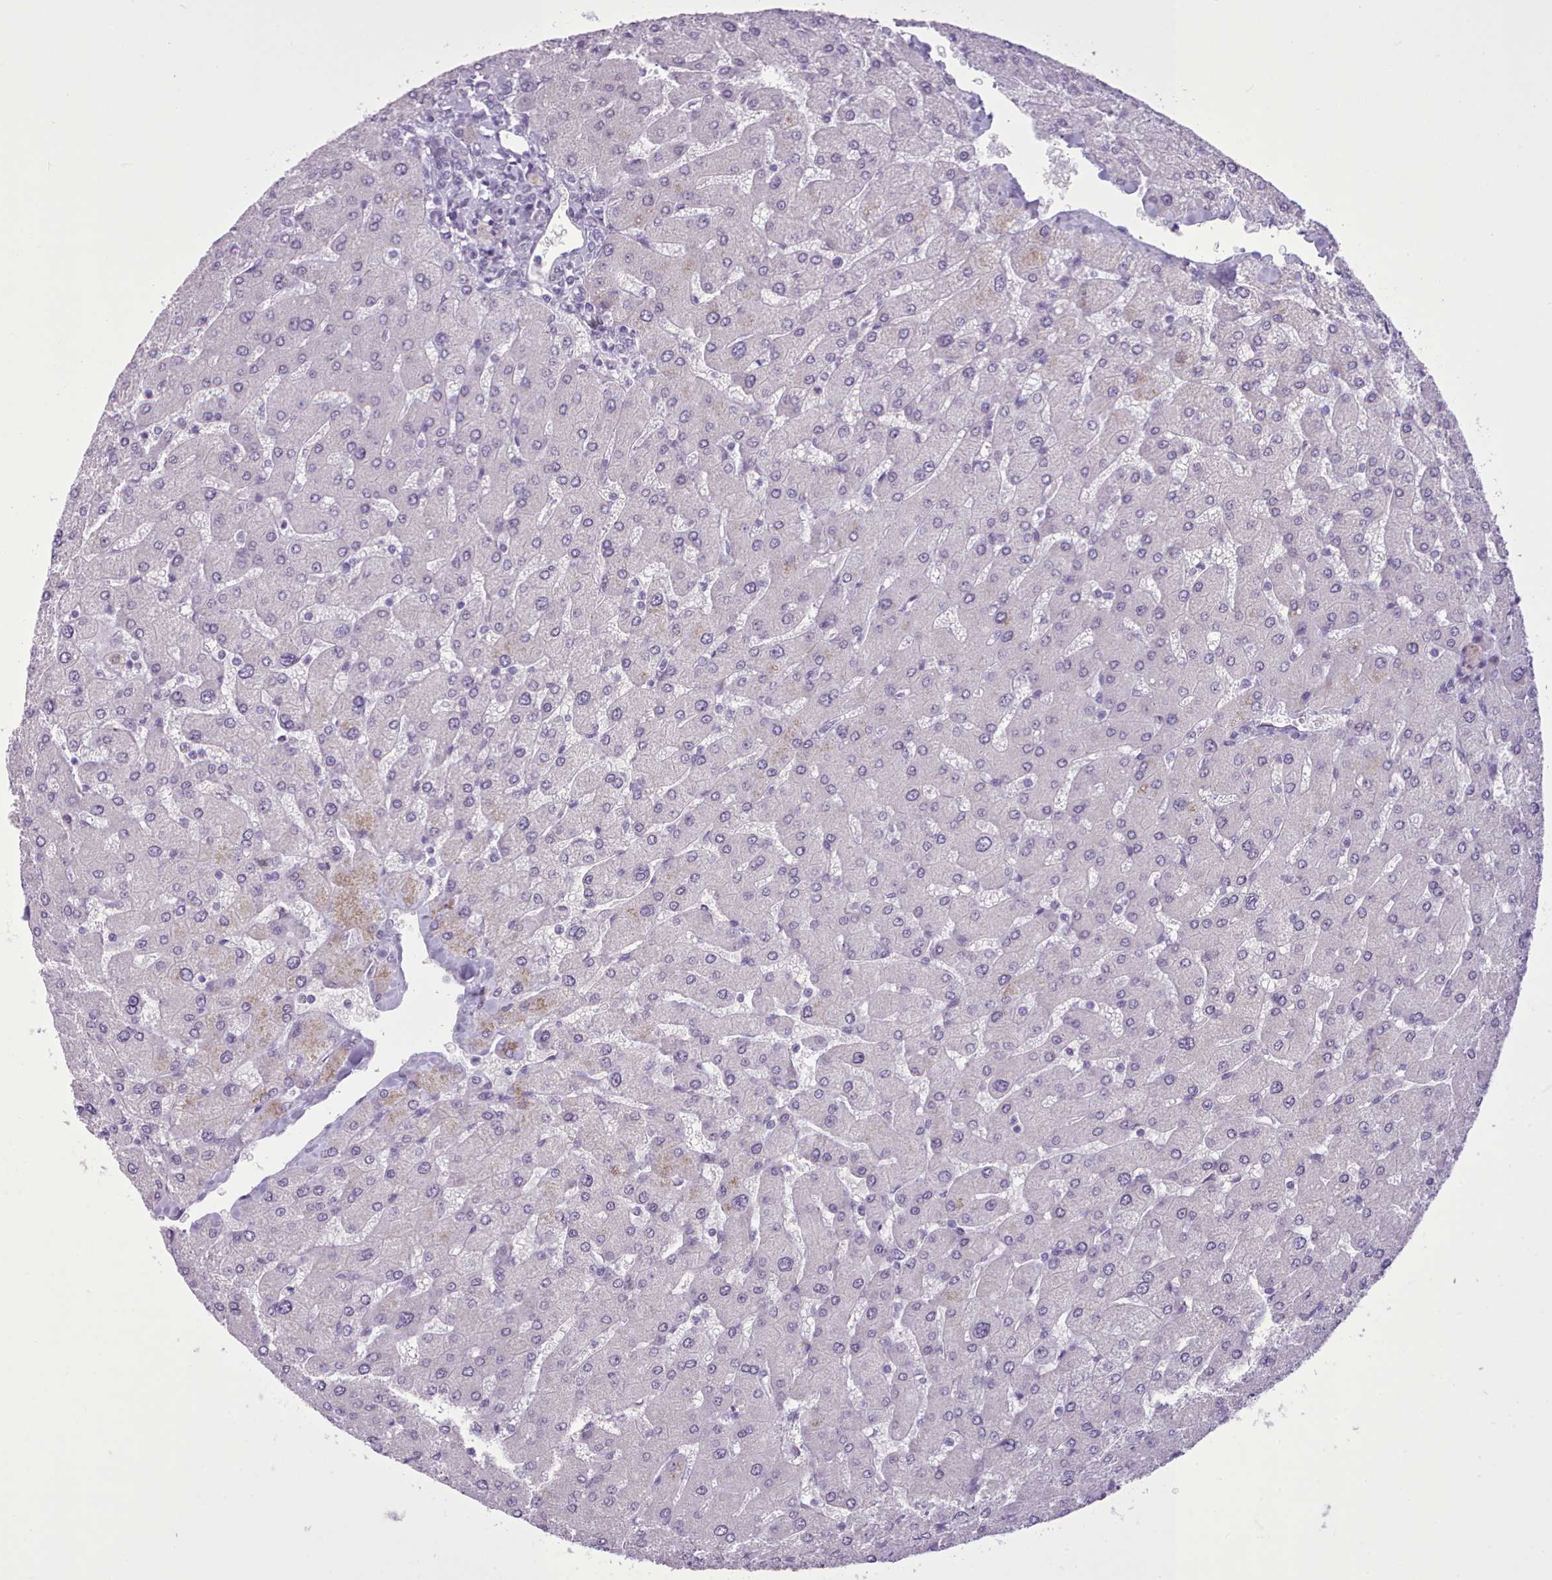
{"staining": {"intensity": "negative", "quantity": "none", "location": "none"}, "tissue": "liver", "cell_type": "Cholangiocytes", "image_type": "normal", "snomed": [{"axis": "morphology", "description": "Normal tissue, NOS"}, {"axis": "topography", "description": "Liver"}], "caption": "Immunohistochemical staining of unremarkable human liver shows no significant expression in cholangiocytes. (Brightfield microscopy of DAB immunohistochemistry (IHC) at high magnification).", "gene": "FBXO48", "patient": {"sex": "male", "age": 55}}